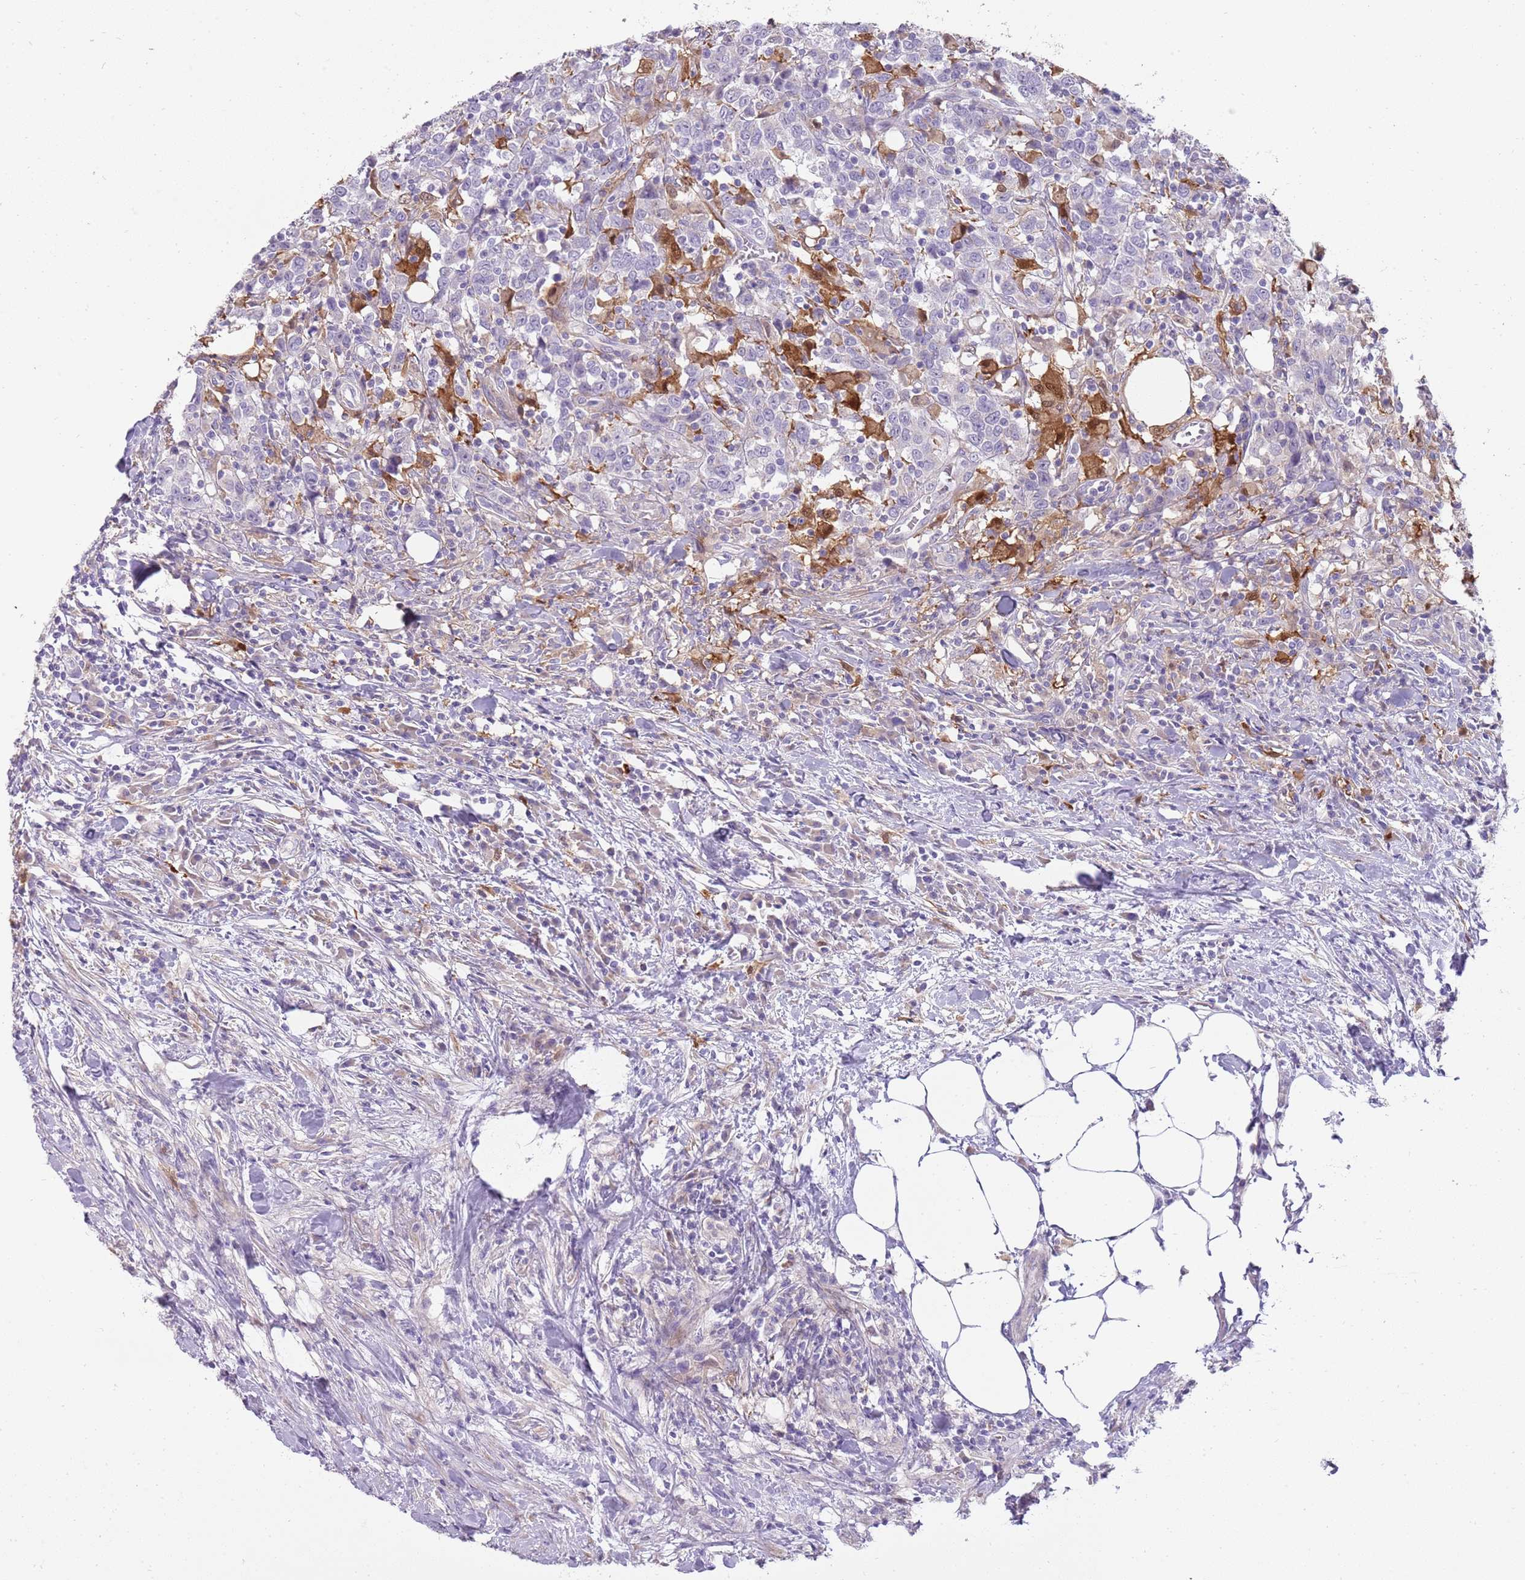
{"staining": {"intensity": "negative", "quantity": "none", "location": "none"}, "tissue": "urothelial cancer", "cell_type": "Tumor cells", "image_type": "cancer", "snomed": [{"axis": "morphology", "description": "Urothelial carcinoma, High grade"}, {"axis": "topography", "description": "Urinary bladder"}], "caption": "Immunohistochemistry histopathology image of human high-grade urothelial carcinoma stained for a protein (brown), which demonstrates no positivity in tumor cells.", "gene": "DIPK1C", "patient": {"sex": "male", "age": 61}}